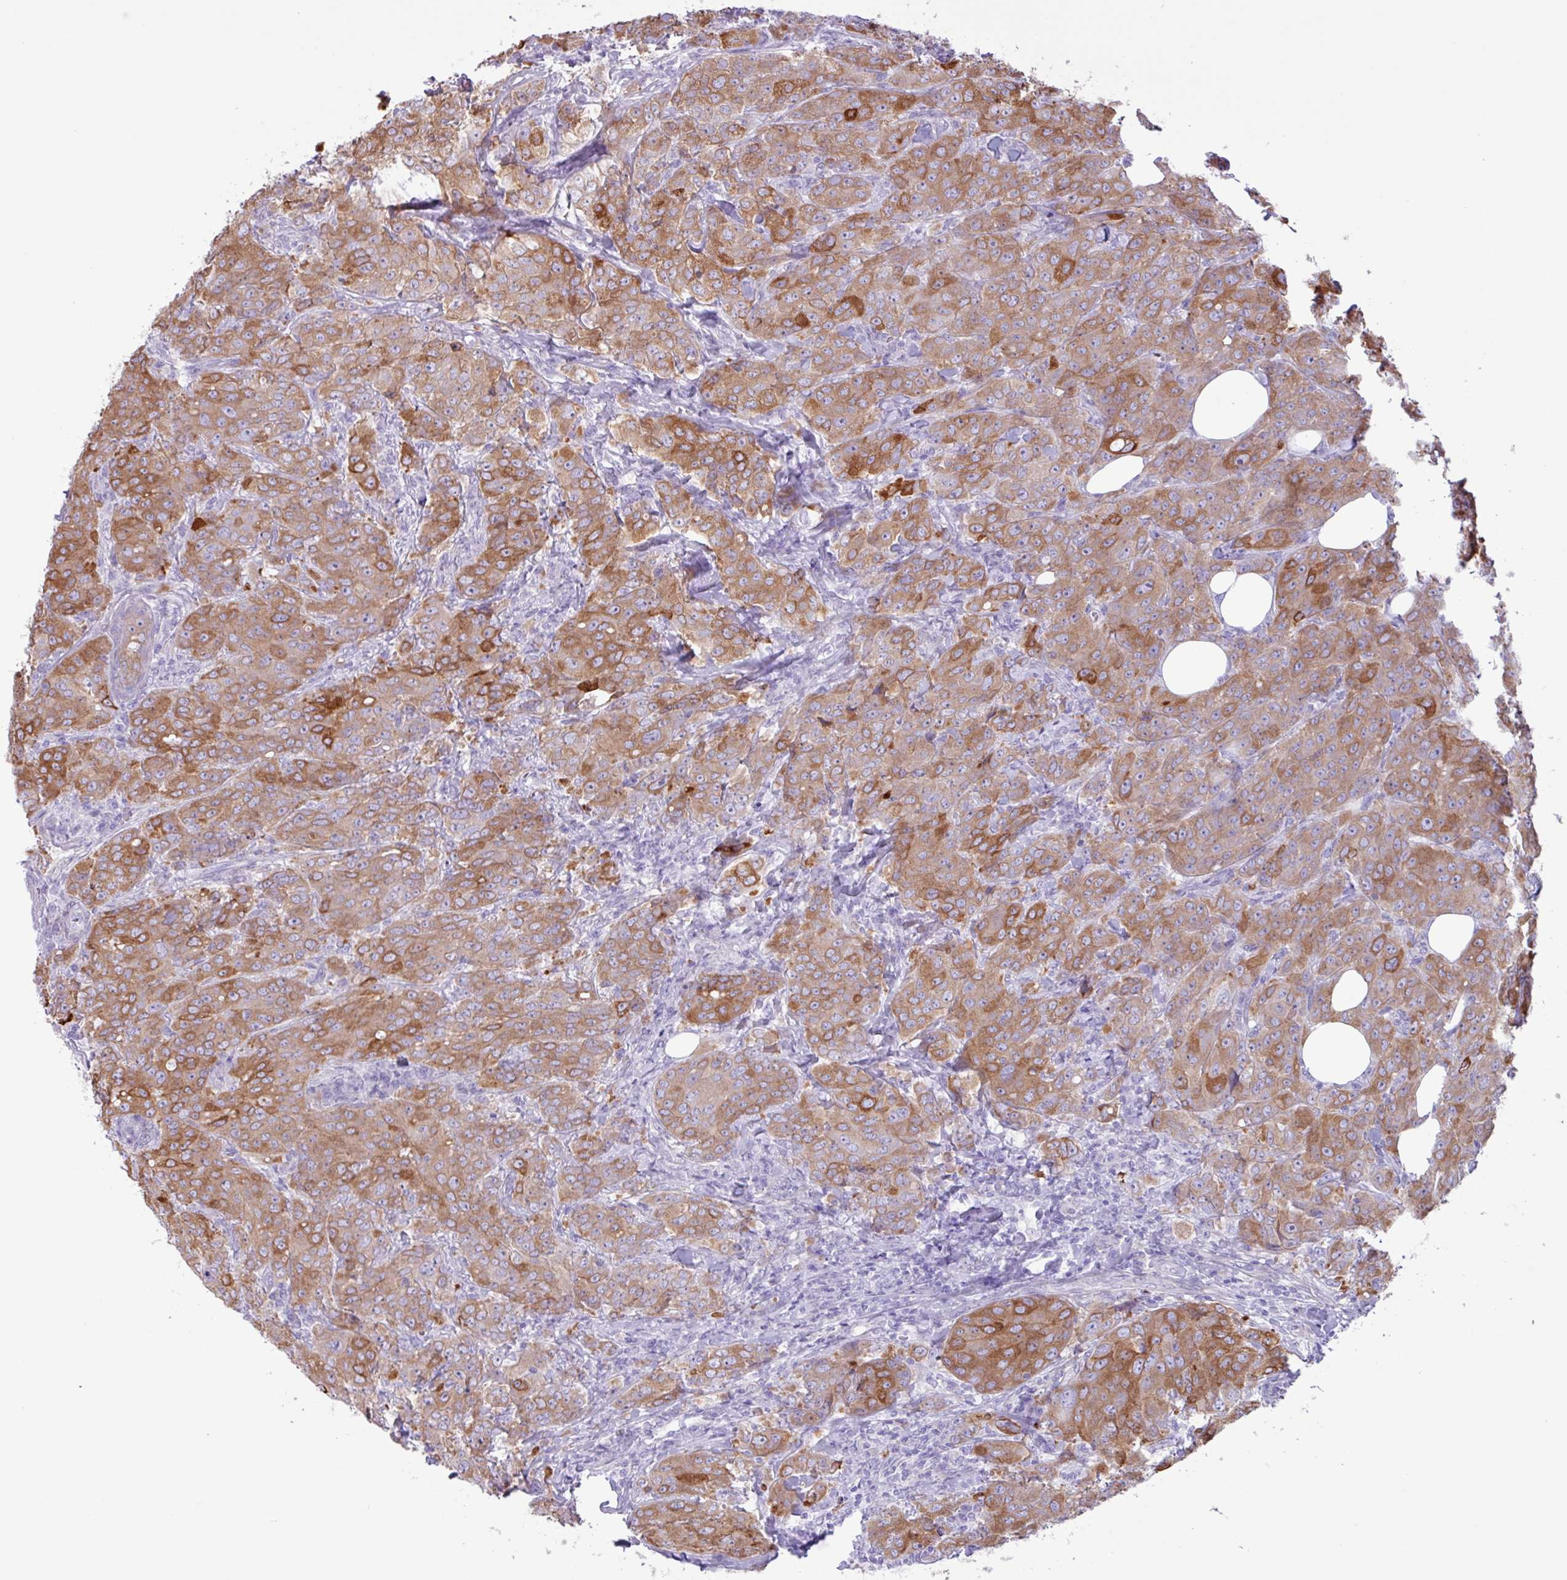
{"staining": {"intensity": "moderate", "quantity": ">75%", "location": "cytoplasmic/membranous"}, "tissue": "breast cancer", "cell_type": "Tumor cells", "image_type": "cancer", "snomed": [{"axis": "morphology", "description": "Duct carcinoma"}, {"axis": "topography", "description": "Breast"}], "caption": "This is an image of immunohistochemistry (IHC) staining of breast cancer, which shows moderate staining in the cytoplasmic/membranous of tumor cells.", "gene": "SLC38A1", "patient": {"sex": "female", "age": 43}}